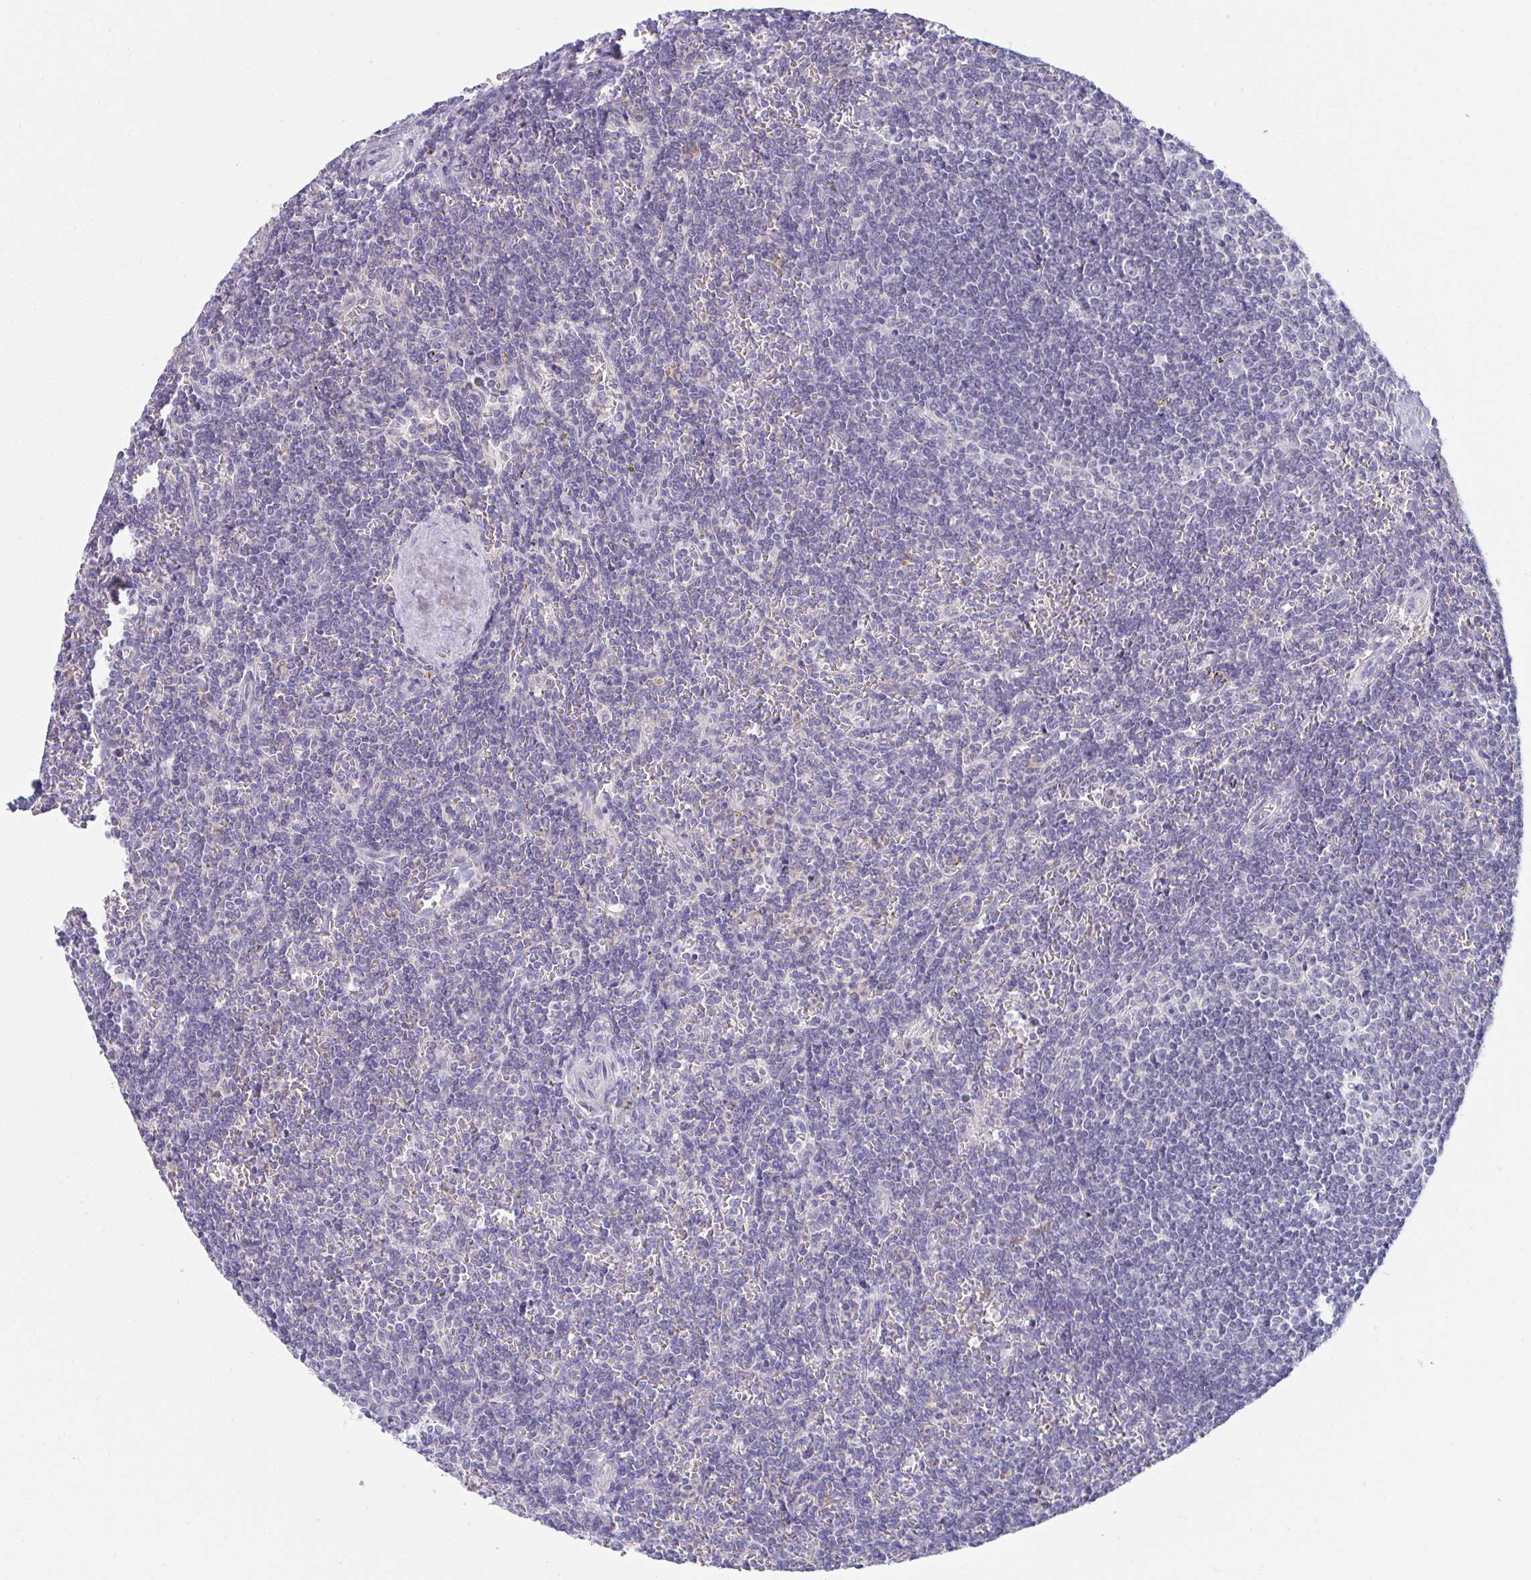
{"staining": {"intensity": "negative", "quantity": "none", "location": "none"}, "tissue": "lymphoma", "cell_type": "Tumor cells", "image_type": "cancer", "snomed": [{"axis": "morphology", "description": "Malignant lymphoma, non-Hodgkin's type, Low grade"}, {"axis": "topography", "description": "Spleen"}], "caption": "Lymphoma was stained to show a protein in brown. There is no significant positivity in tumor cells. (Stains: DAB (3,3'-diaminobenzidine) immunohistochemistry (IHC) with hematoxylin counter stain, Microscopy: brightfield microscopy at high magnification).", "gene": "CXCR1", "patient": {"sex": "male", "age": 78}}